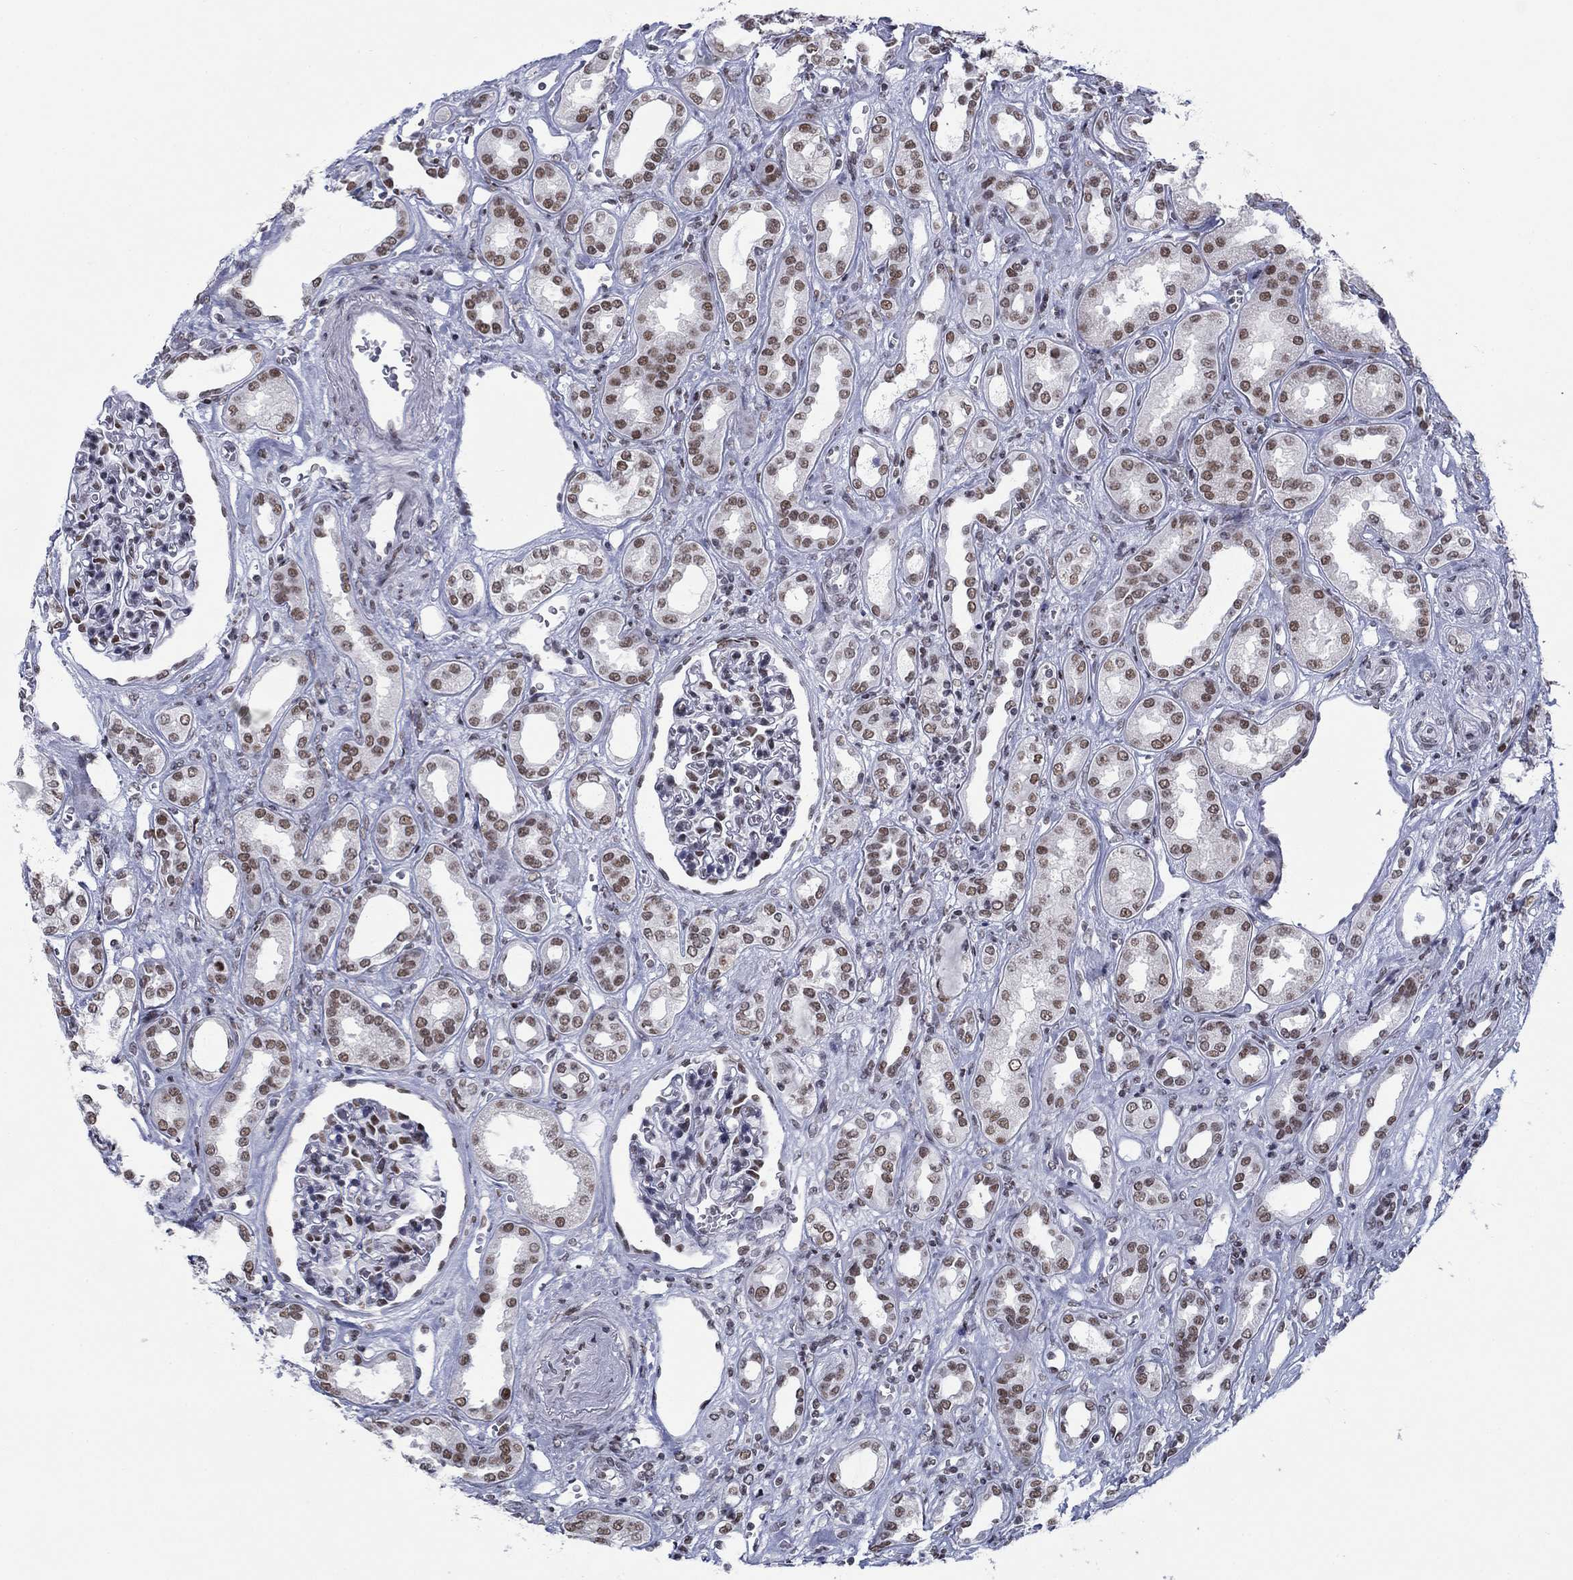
{"staining": {"intensity": "moderate", "quantity": ">75%", "location": "nuclear"}, "tissue": "renal cancer", "cell_type": "Tumor cells", "image_type": "cancer", "snomed": [{"axis": "morphology", "description": "Adenocarcinoma, NOS"}, {"axis": "topography", "description": "Kidney"}], "caption": "The micrograph reveals immunohistochemical staining of renal cancer (adenocarcinoma). There is moderate nuclear expression is identified in approximately >75% of tumor cells. The staining was performed using DAB to visualize the protein expression in brown, while the nuclei were stained in blue with hematoxylin (Magnification: 20x).", "gene": "NPAS3", "patient": {"sex": "male", "age": 63}}